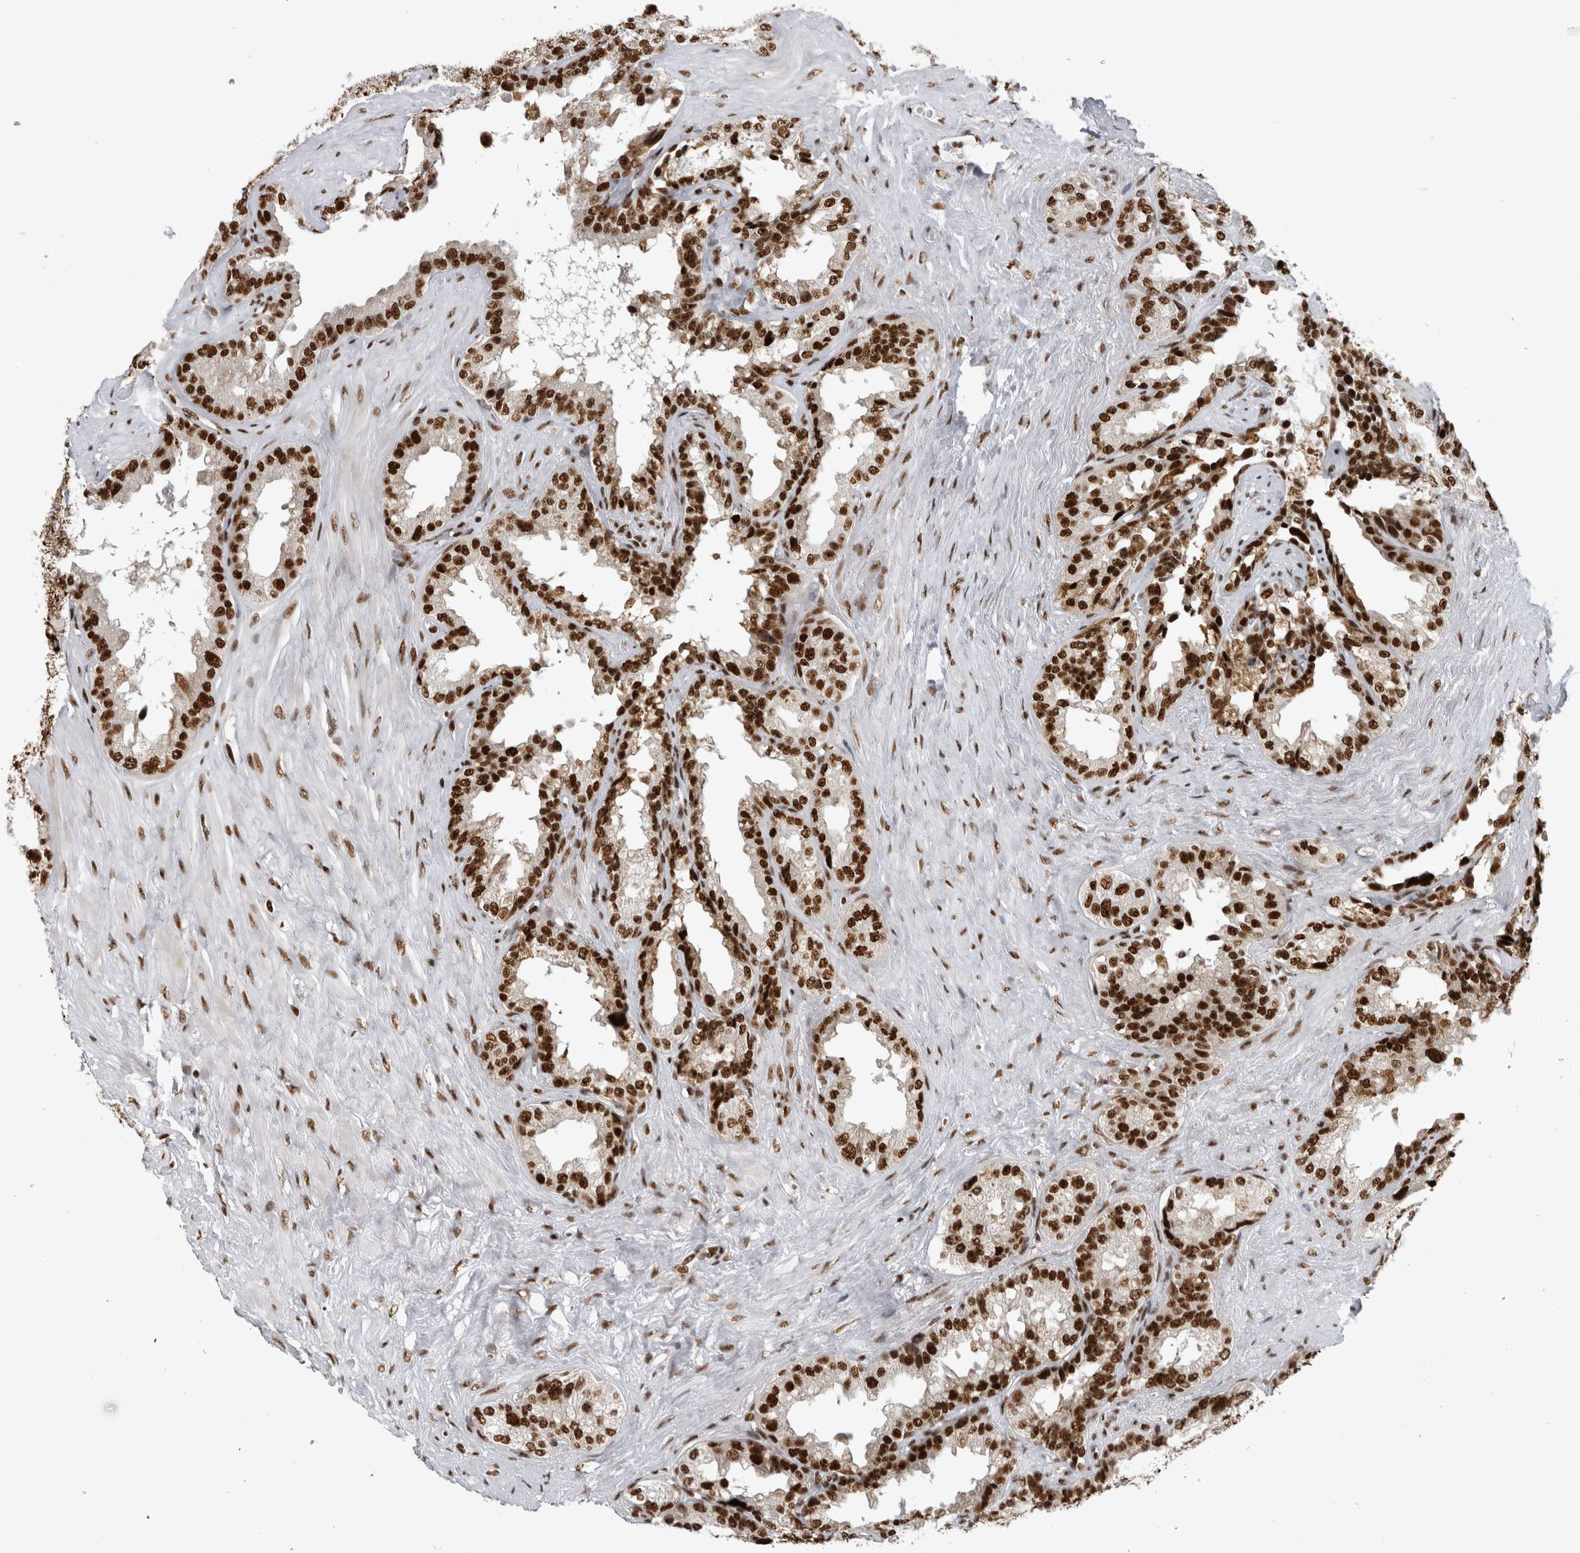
{"staining": {"intensity": "strong", "quantity": ">75%", "location": "nuclear"}, "tissue": "seminal vesicle", "cell_type": "Glandular cells", "image_type": "normal", "snomed": [{"axis": "morphology", "description": "Normal tissue, NOS"}, {"axis": "topography", "description": "Seminal veicle"}], "caption": "Protein staining of unremarkable seminal vesicle exhibits strong nuclear staining in approximately >75% of glandular cells. The staining is performed using DAB brown chromogen to label protein expression. The nuclei are counter-stained blue using hematoxylin.", "gene": "ZSCAN2", "patient": {"sex": "male", "age": 80}}